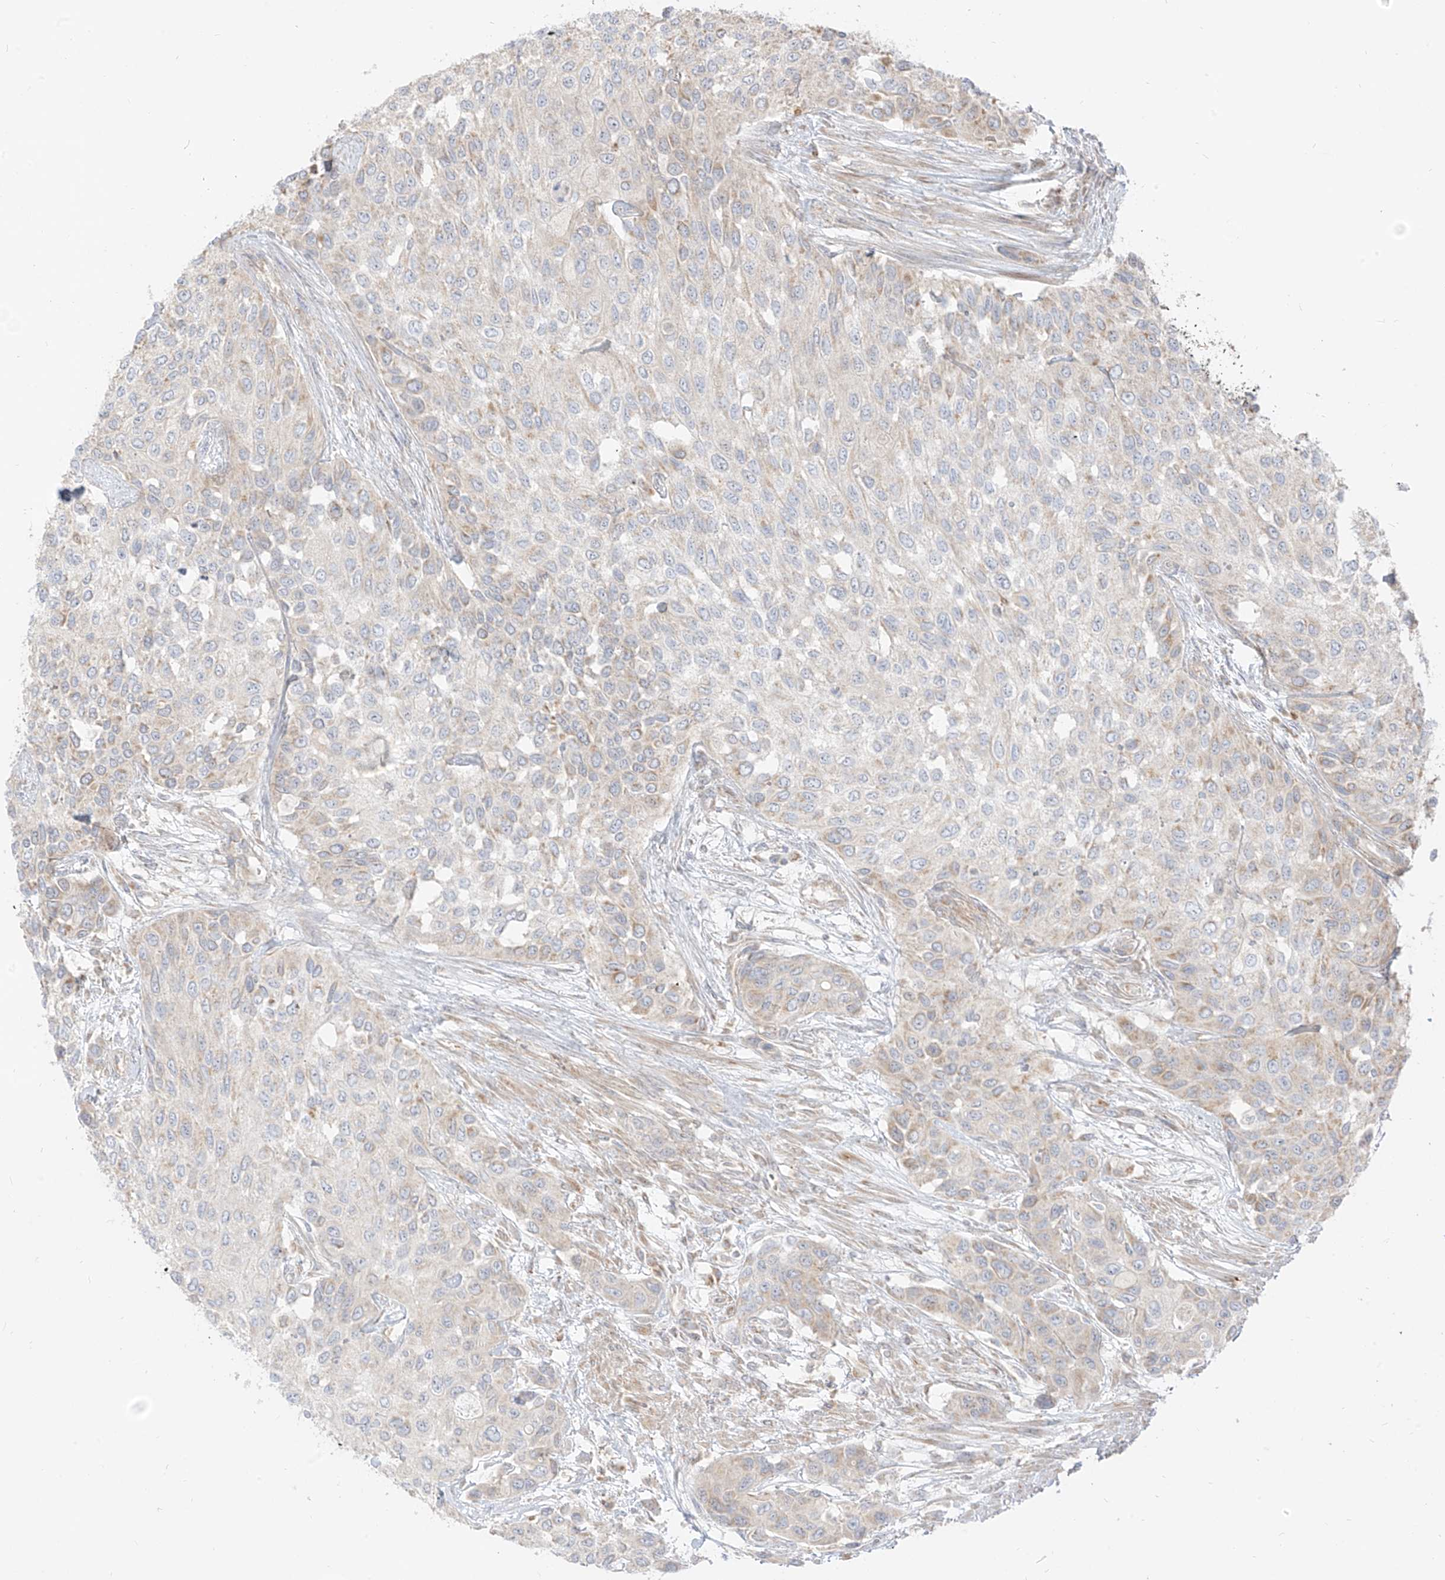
{"staining": {"intensity": "weak", "quantity": "<25%", "location": "cytoplasmic/membranous"}, "tissue": "urothelial cancer", "cell_type": "Tumor cells", "image_type": "cancer", "snomed": [{"axis": "morphology", "description": "Normal tissue, NOS"}, {"axis": "morphology", "description": "Urothelial carcinoma, High grade"}, {"axis": "topography", "description": "Vascular tissue"}, {"axis": "topography", "description": "Urinary bladder"}], "caption": "Tumor cells are negative for protein expression in human high-grade urothelial carcinoma.", "gene": "ZIM3", "patient": {"sex": "female", "age": 56}}